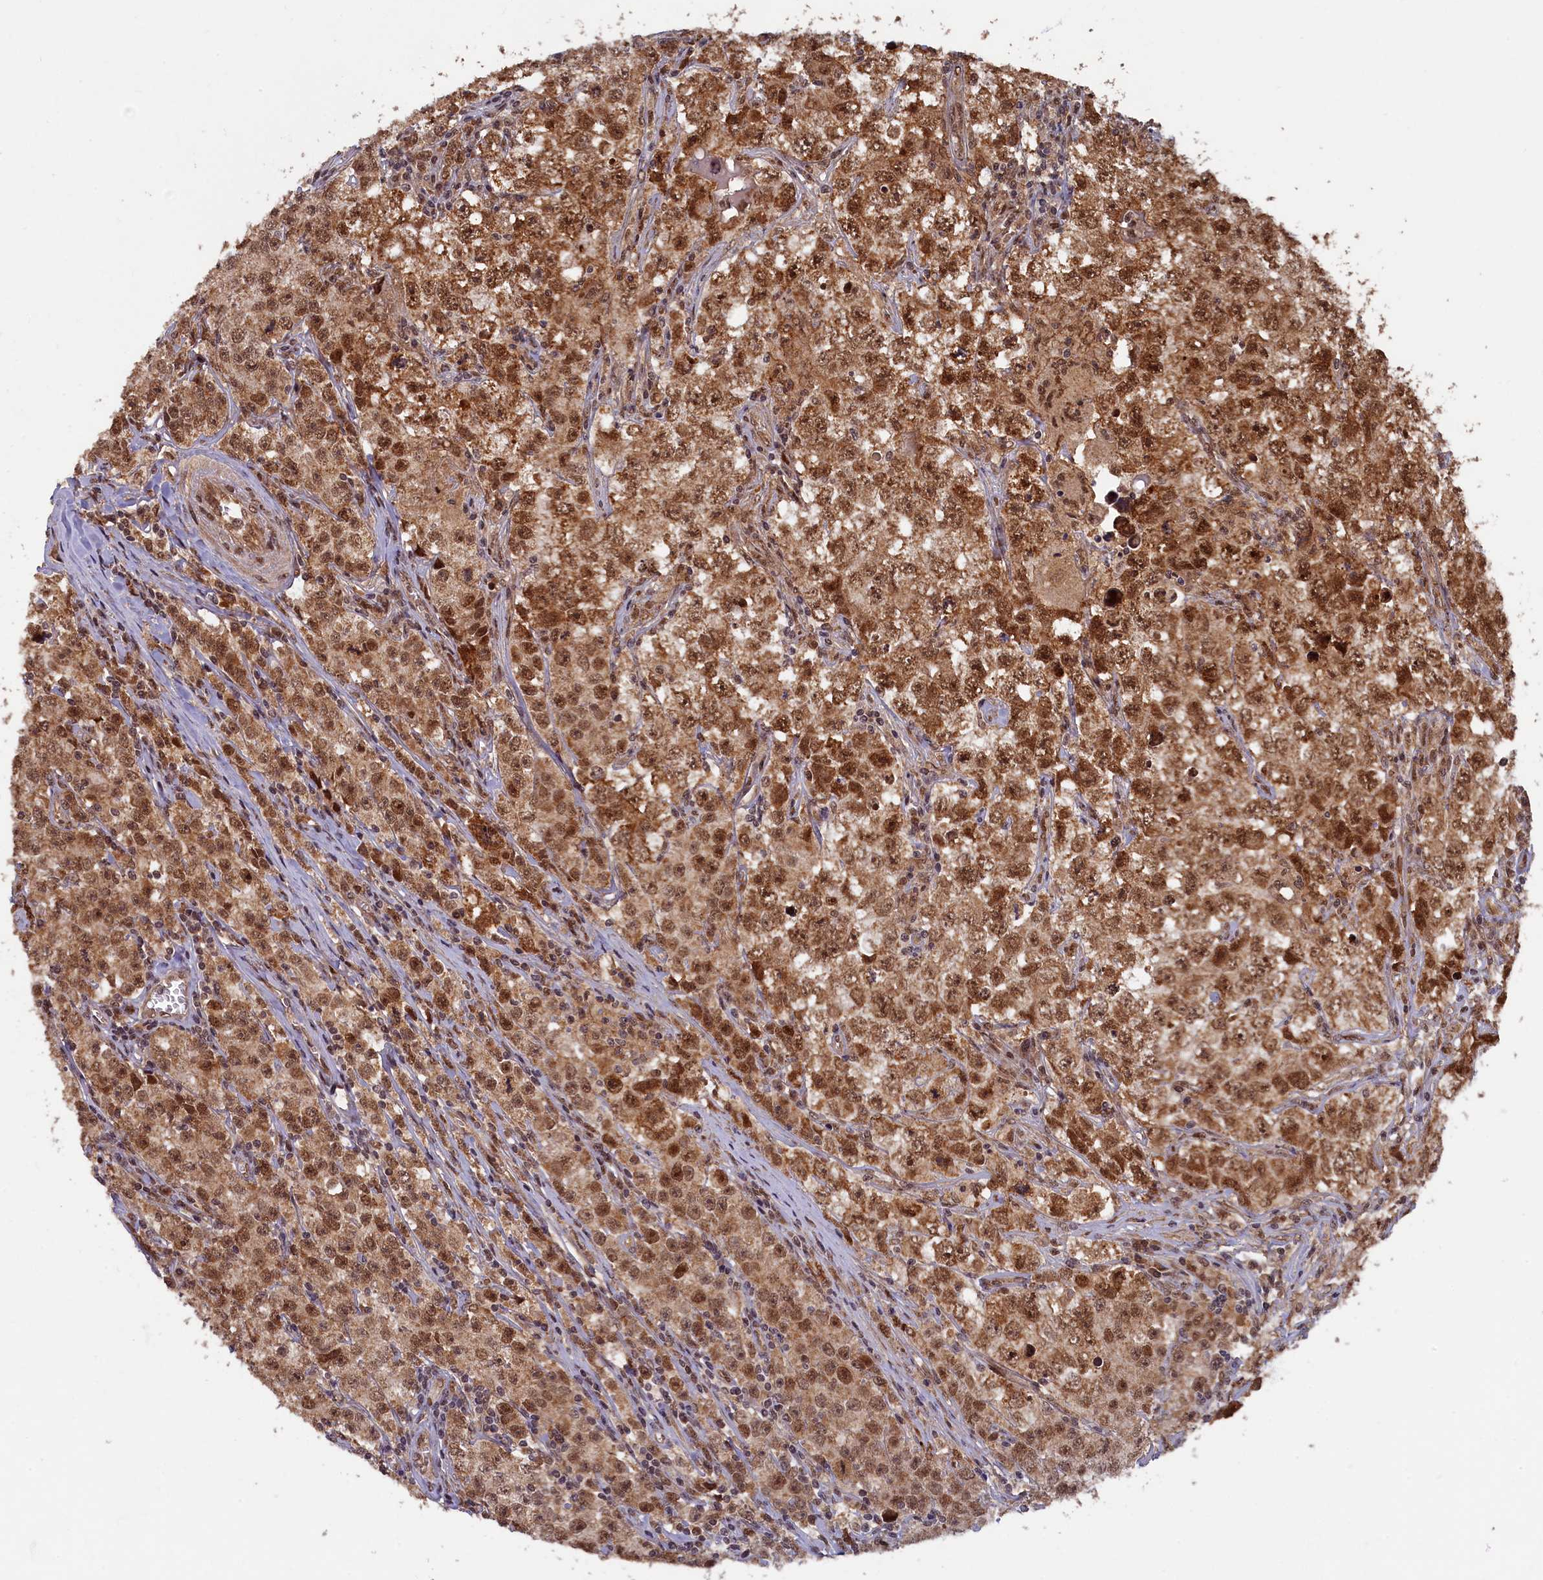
{"staining": {"intensity": "strong", "quantity": ">75%", "location": "cytoplasmic/membranous,nuclear"}, "tissue": "testis cancer", "cell_type": "Tumor cells", "image_type": "cancer", "snomed": [{"axis": "morphology", "description": "Seminoma, NOS"}, {"axis": "morphology", "description": "Carcinoma, Embryonal, NOS"}, {"axis": "topography", "description": "Testis"}], "caption": "Protein staining of testis cancer (embryonal carcinoma) tissue demonstrates strong cytoplasmic/membranous and nuclear positivity in about >75% of tumor cells.", "gene": "BRCA1", "patient": {"sex": "male", "age": 43}}